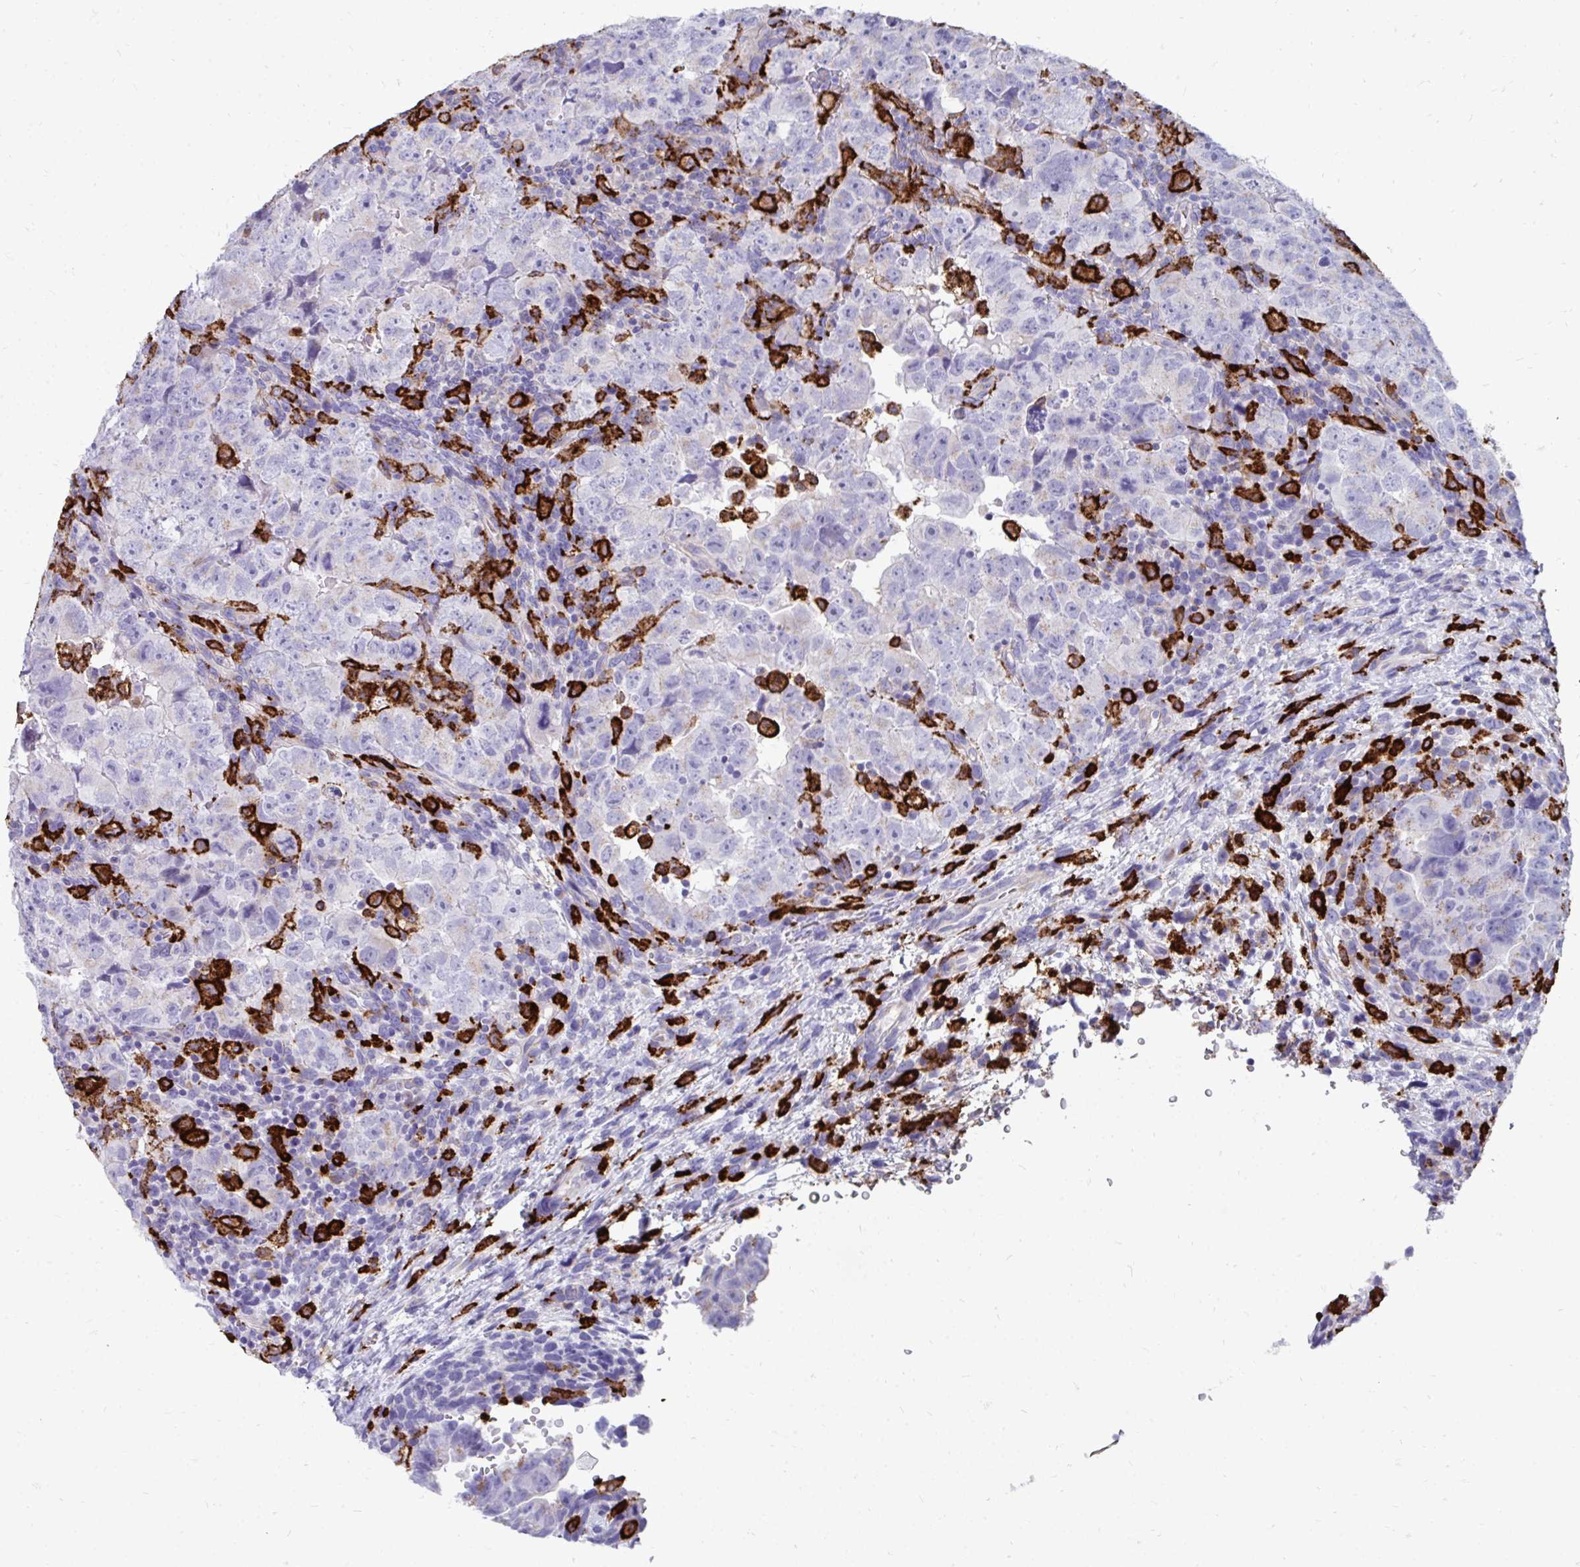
{"staining": {"intensity": "negative", "quantity": "none", "location": "none"}, "tissue": "testis cancer", "cell_type": "Tumor cells", "image_type": "cancer", "snomed": [{"axis": "morphology", "description": "Carcinoma, Embryonal, NOS"}, {"axis": "topography", "description": "Testis"}], "caption": "IHC micrograph of neoplastic tissue: human testis embryonal carcinoma stained with DAB (3,3'-diaminobenzidine) exhibits no significant protein staining in tumor cells.", "gene": "CD163", "patient": {"sex": "male", "age": 24}}